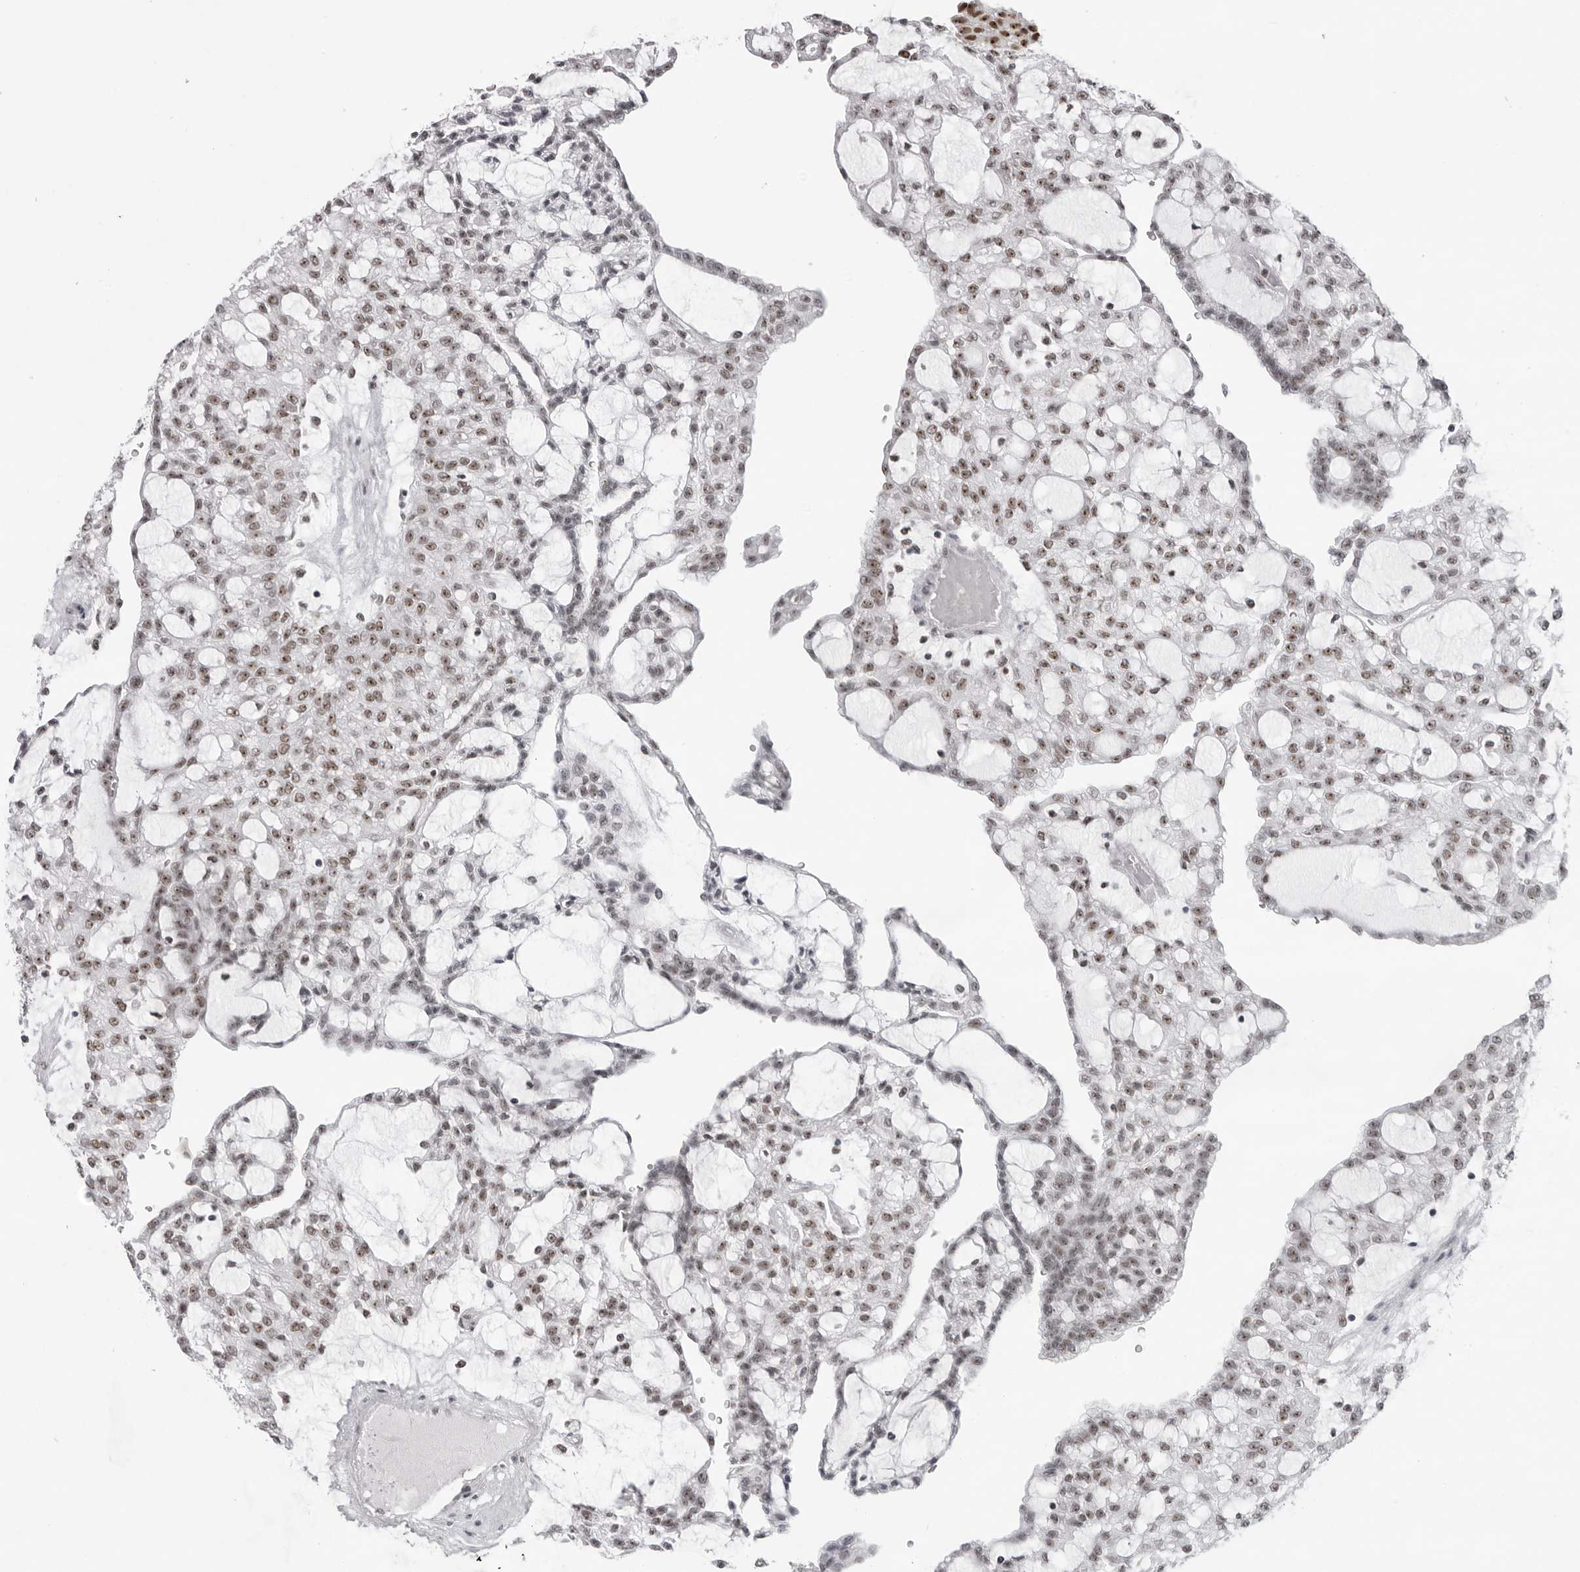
{"staining": {"intensity": "moderate", "quantity": ">75%", "location": "nuclear"}, "tissue": "renal cancer", "cell_type": "Tumor cells", "image_type": "cancer", "snomed": [{"axis": "morphology", "description": "Adenocarcinoma, NOS"}, {"axis": "topography", "description": "Kidney"}], "caption": "IHC image of neoplastic tissue: renal adenocarcinoma stained using immunohistochemistry demonstrates medium levels of moderate protein expression localized specifically in the nuclear of tumor cells, appearing as a nuclear brown color.", "gene": "DHX9", "patient": {"sex": "male", "age": 63}}